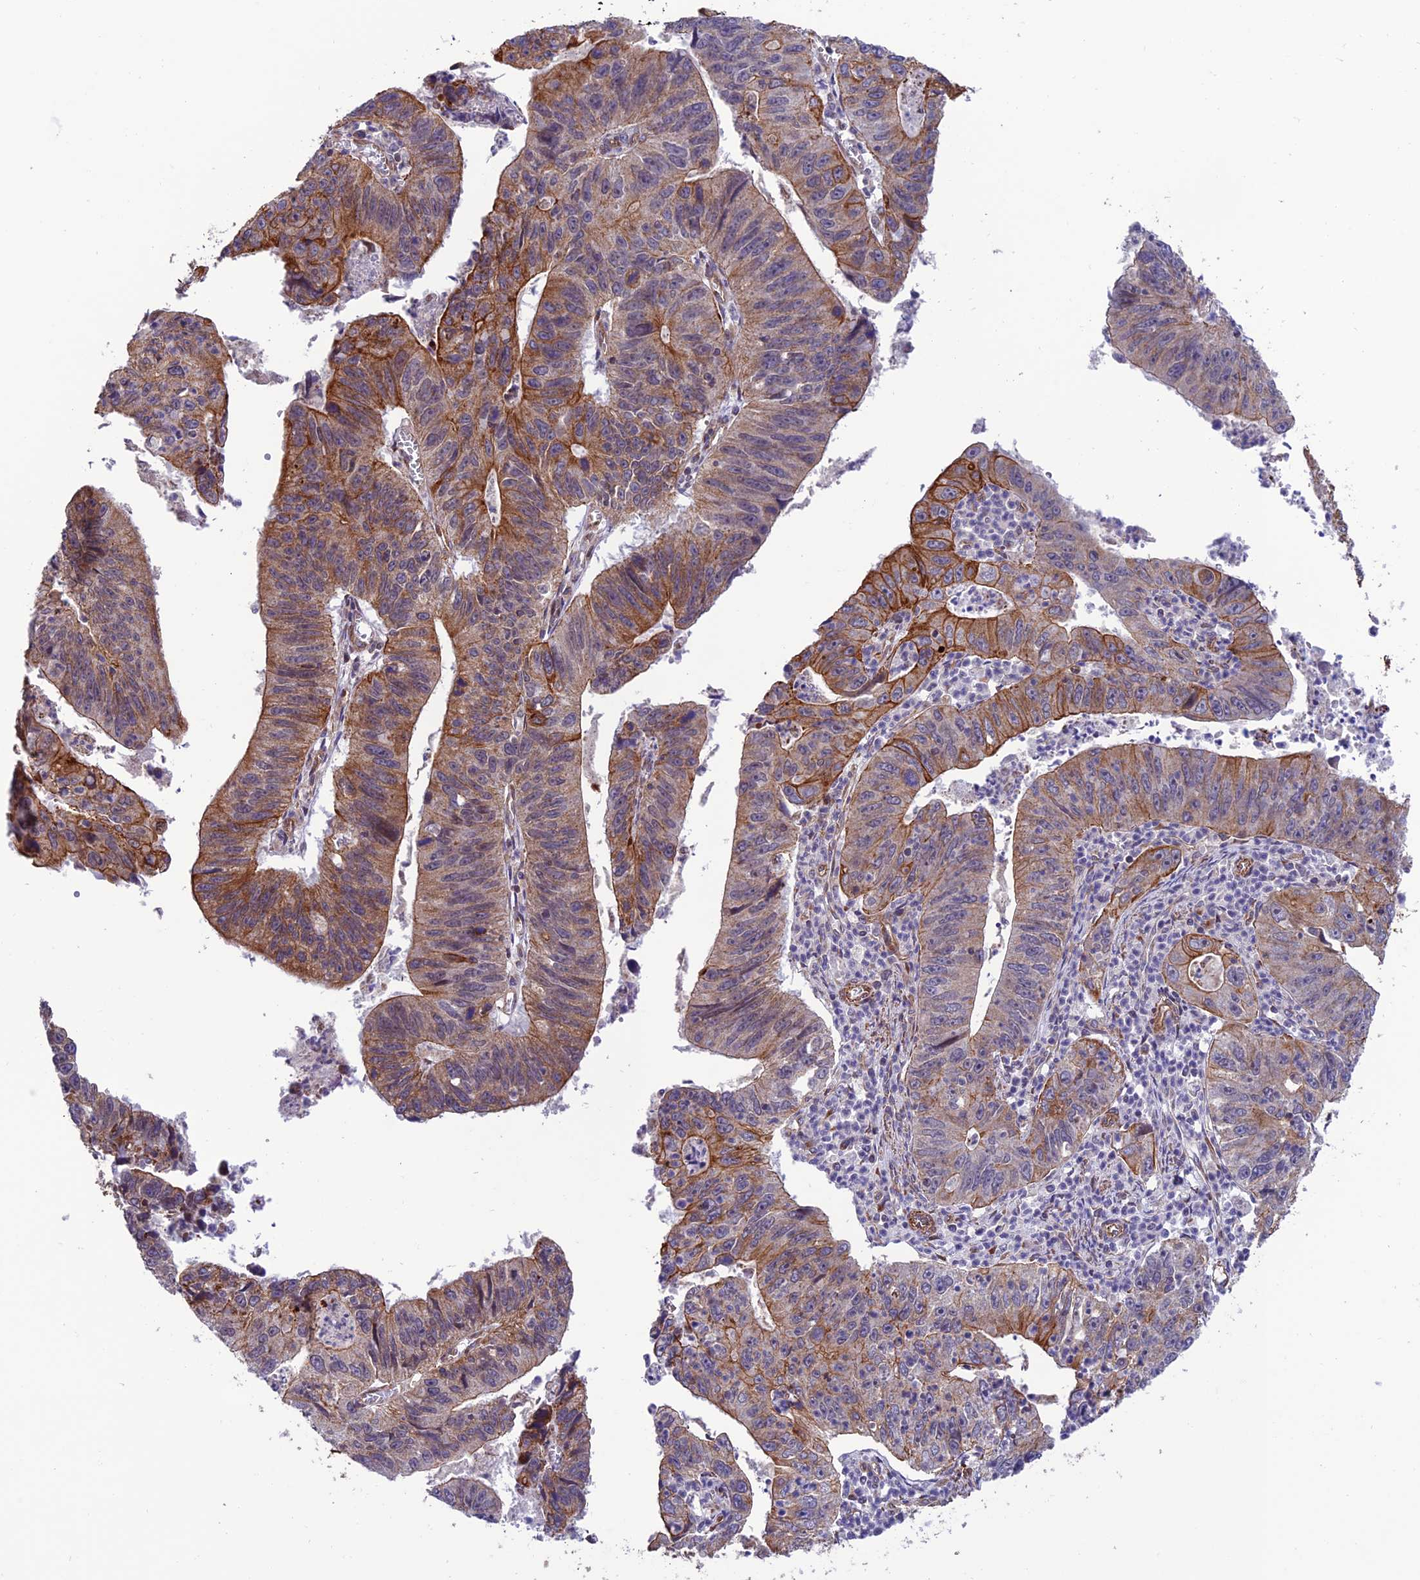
{"staining": {"intensity": "moderate", "quantity": "25%-75%", "location": "cytoplasmic/membranous"}, "tissue": "stomach cancer", "cell_type": "Tumor cells", "image_type": "cancer", "snomed": [{"axis": "morphology", "description": "Adenocarcinoma, NOS"}, {"axis": "topography", "description": "Stomach"}], "caption": "A high-resolution histopathology image shows immunohistochemistry (IHC) staining of stomach cancer, which reveals moderate cytoplasmic/membranous positivity in about 25%-75% of tumor cells.", "gene": "TNIP3", "patient": {"sex": "male", "age": 59}}